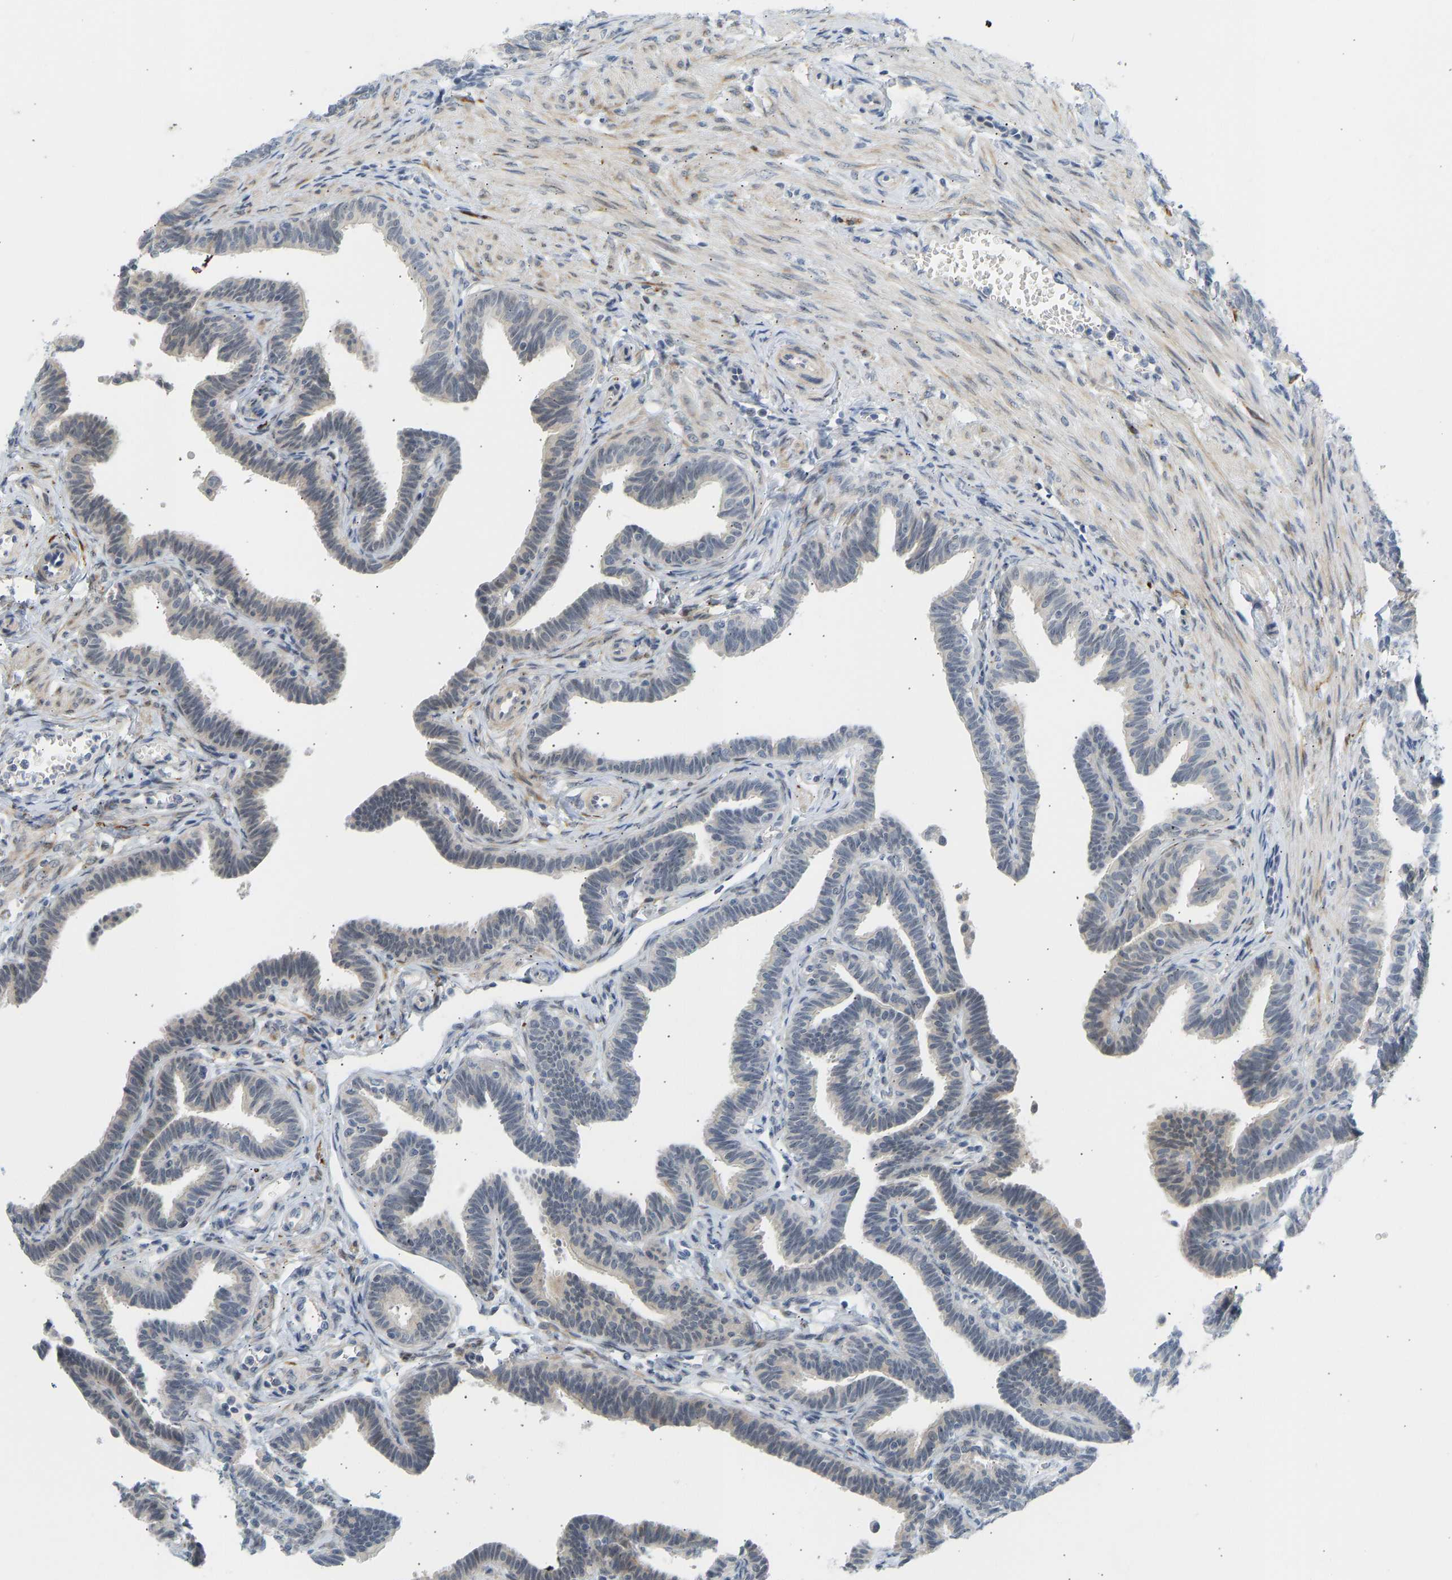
{"staining": {"intensity": "negative", "quantity": "none", "location": "none"}, "tissue": "fallopian tube", "cell_type": "Glandular cells", "image_type": "normal", "snomed": [{"axis": "morphology", "description": "Normal tissue, NOS"}, {"axis": "topography", "description": "Fallopian tube"}, {"axis": "topography", "description": "Ovary"}], "caption": "An immunohistochemistry photomicrograph of benign fallopian tube is shown. There is no staining in glandular cells of fallopian tube. (DAB IHC with hematoxylin counter stain).", "gene": "BAG1", "patient": {"sex": "female", "age": 23}}